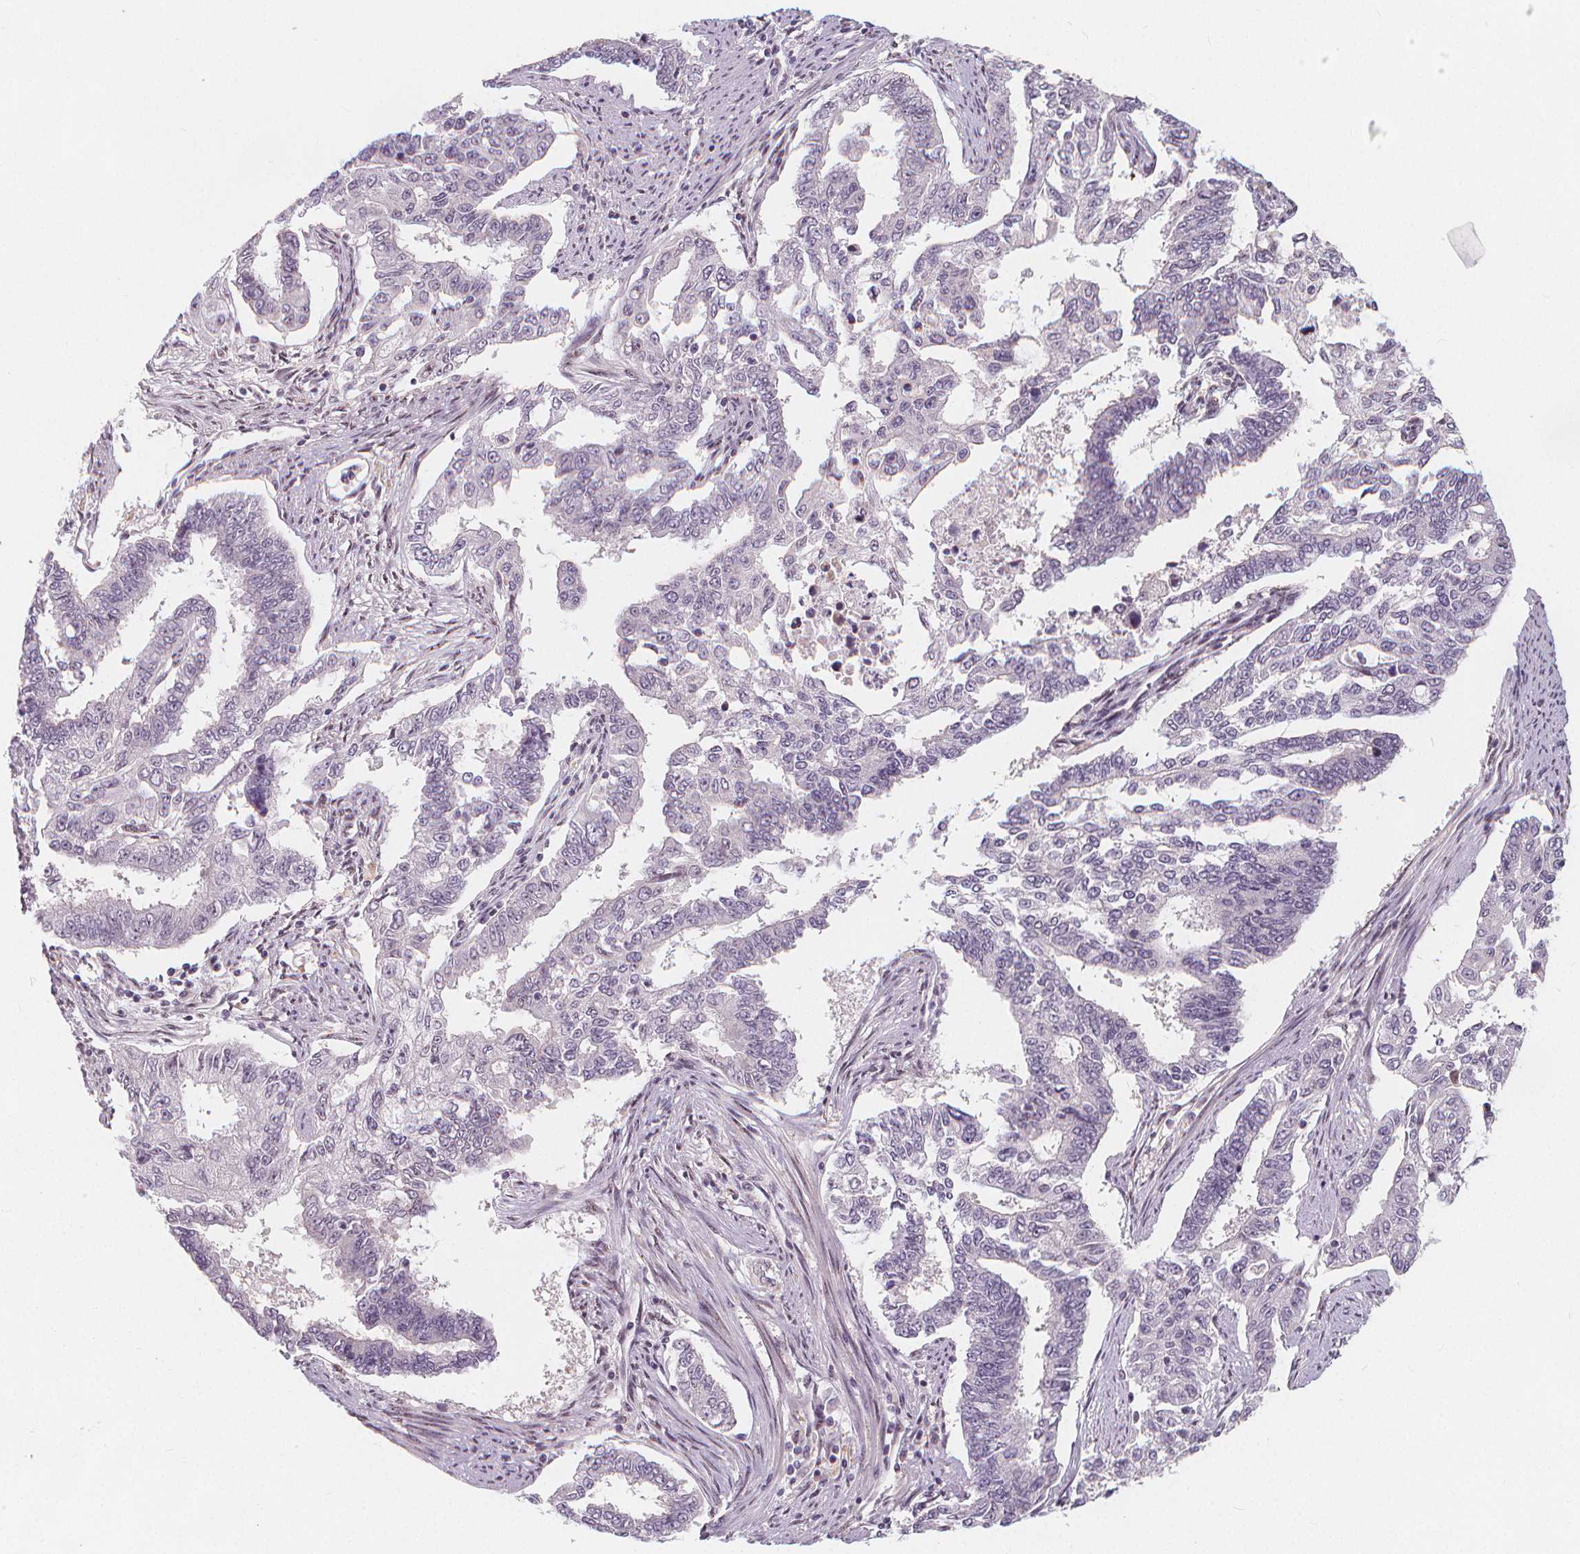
{"staining": {"intensity": "negative", "quantity": "none", "location": "none"}, "tissue": "endometrial cancer", "cell_type": "Tumor cells", "image_type": "cancer", "snomed": [{"axis": "morphology", "description": "Adenocarcinoma, NOS"}, {"axis": "topography", "description": "Uterus"}], "caption": "An IHC photomicrograph of endometrial cancer is shown. There is no staining in tumor cells of endometrial cancer.", "gene": "DRC3", "patient": {"sex": "female", "age": 59}}